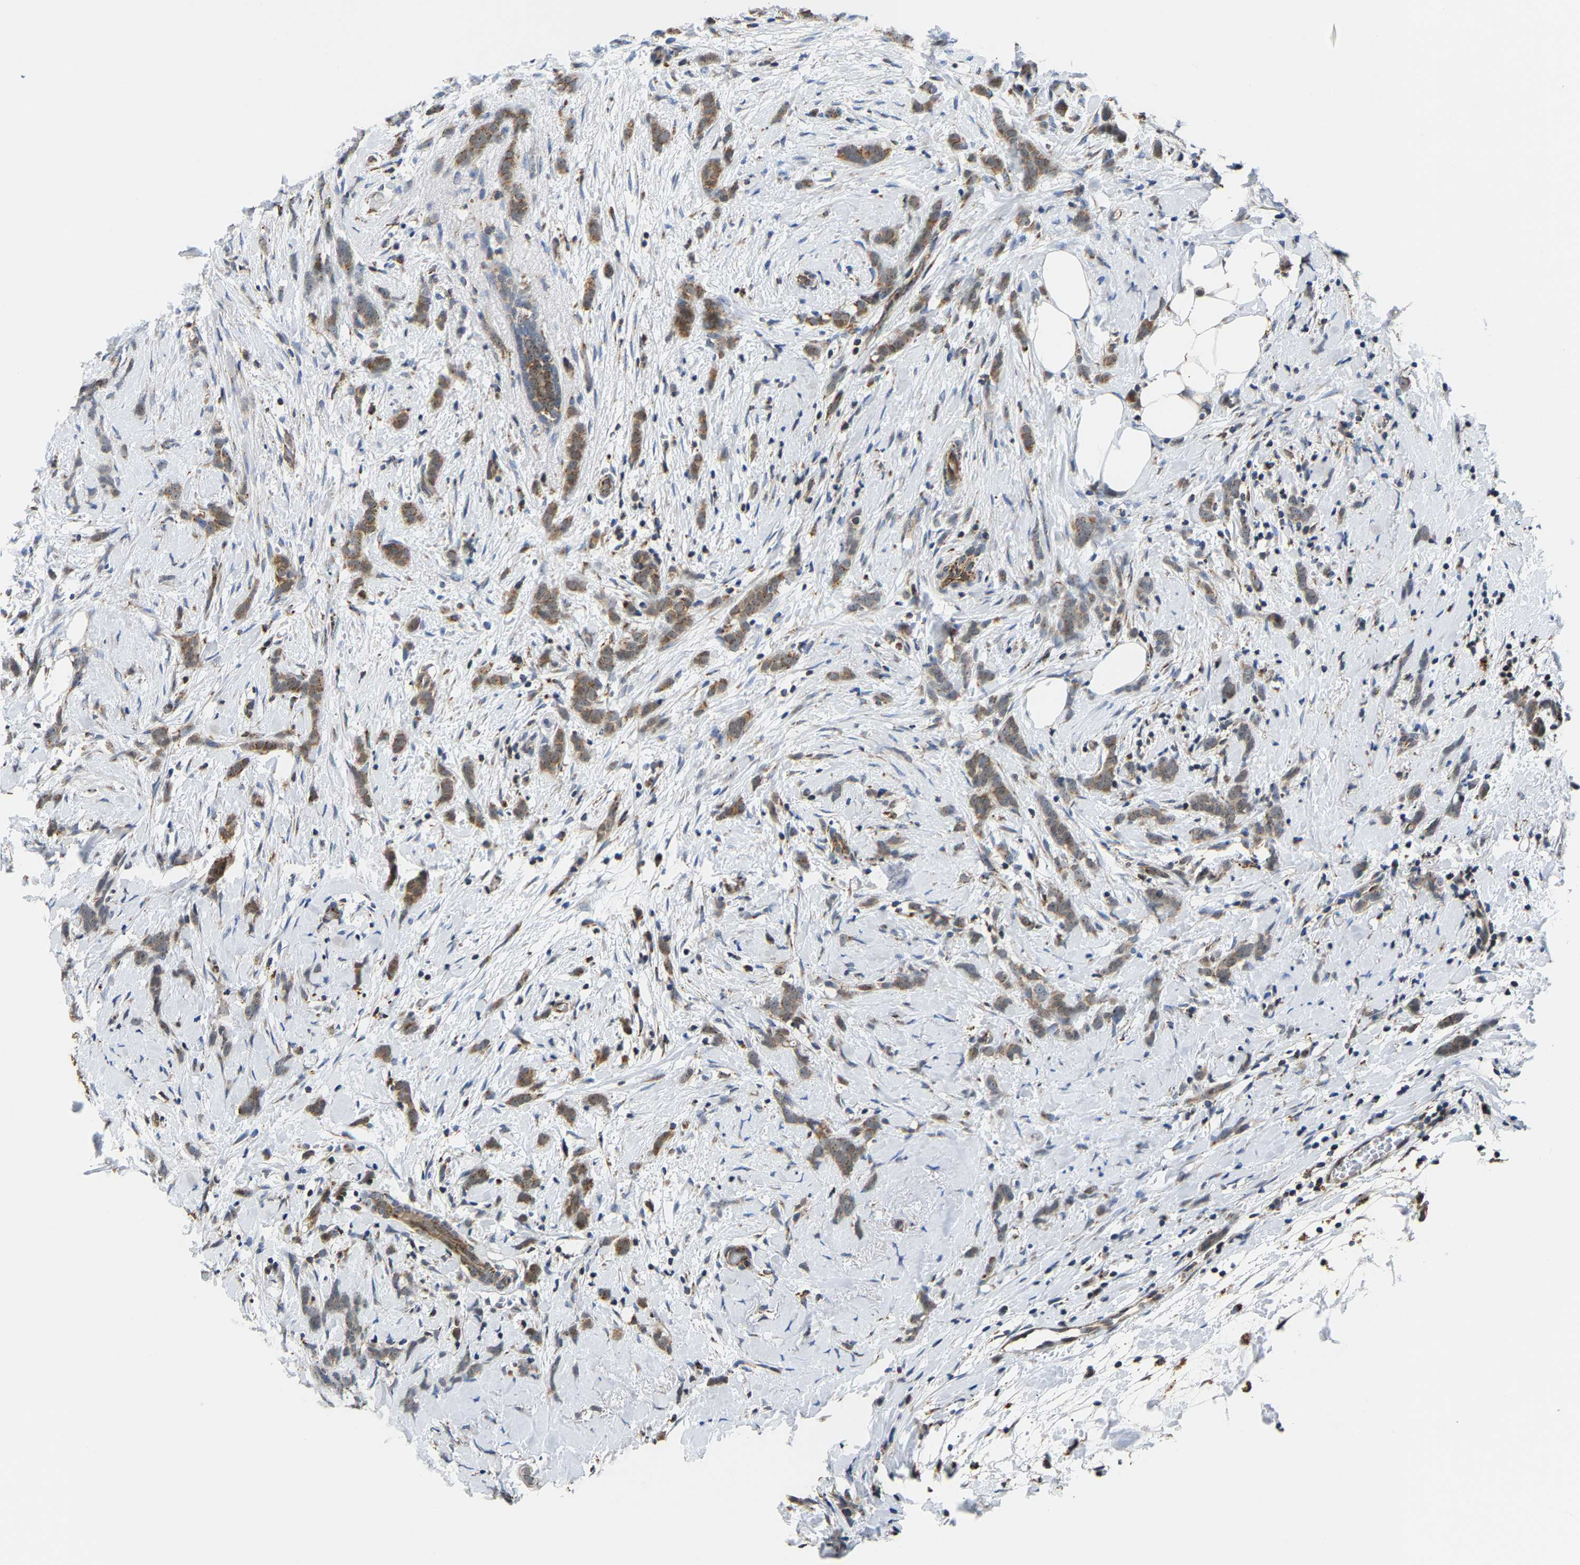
{"staining": {"intensity": "weak", "quantity": "25%-75%", "location": "cytoplasmic/membranous"}, "tissue": "breast cancer", "cell_type": "Tumor cells", "image_type": "cancer", "snomed": [{"axis": "morphology", "description": "Lobular carcinoma, in situ"}, {"axis": "morphology", "description": "Lobular carcinoma"}, {"axis": "topography", "description": "Breast"}], "caption": "Protein expression analysis of human breast lobular carcinoma reveals weak cytoplasmic/membranous expression in approximately 25%-75% of tumor cells. (DAB IHC, brown staining for protein, blue staining for nuclei).", "gene": "GIMAP7", "patient": {"sex": "female", "age": 41}}